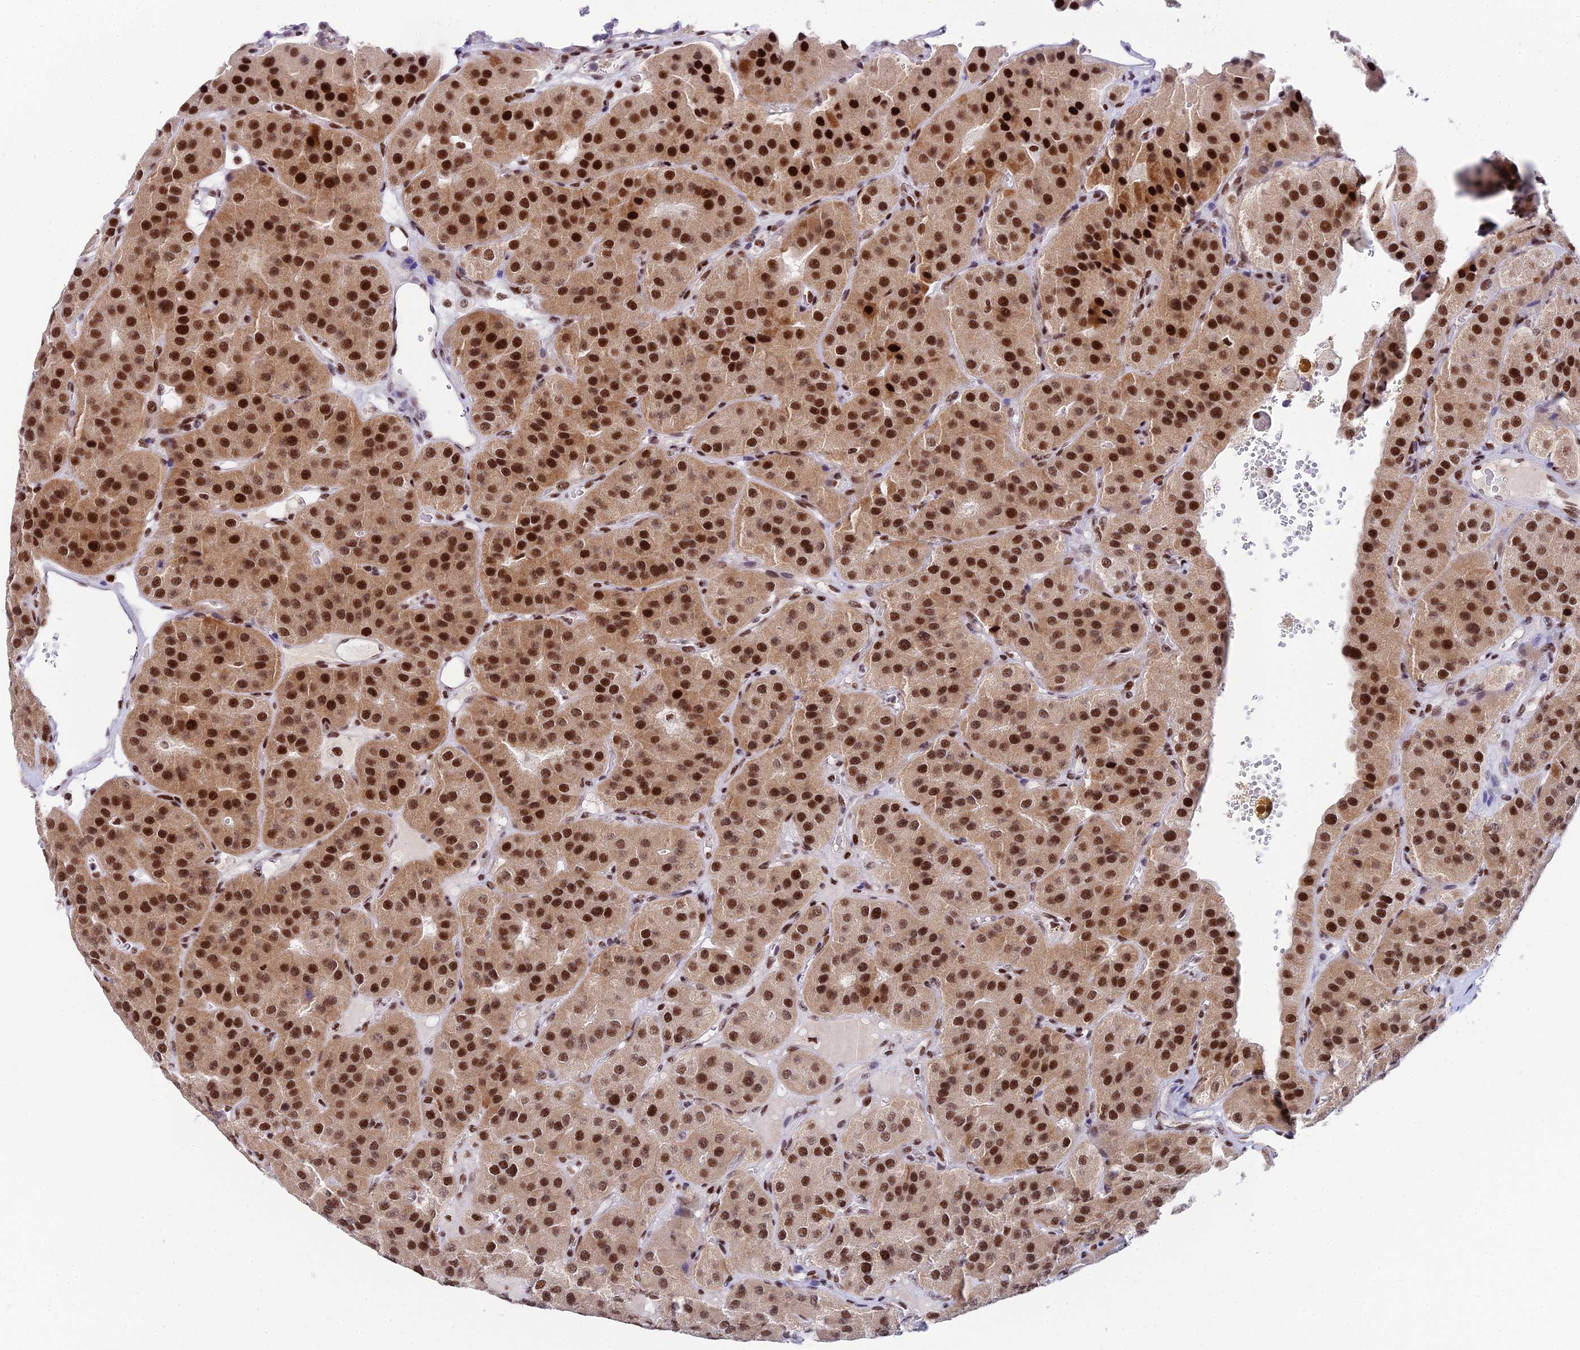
{"staining": {"intensity": "strong", "quantity": ">75%", "location": "cytoplasmic/membranous,nuclear"}, "tissue": "parathyroid gland", "cell_type": "Glandular cells", "image_type": "normal", "snomed": [{"axis": "morphology", "description": "Normal tissue, NOS"}, {"axis": "morphology", "description": "Adenoma, NOS"}, {"axis": "topography", "description": "Parathyroid gland"}], "caption": "Normal parathyroid gland displays strong cytoplasmic/membranous,nuclear positivity in about >75% of glandular cells, visualized by immunohistochemistry.", "gene": "USP22", "patient": {"sex": "female", "age": 86}}